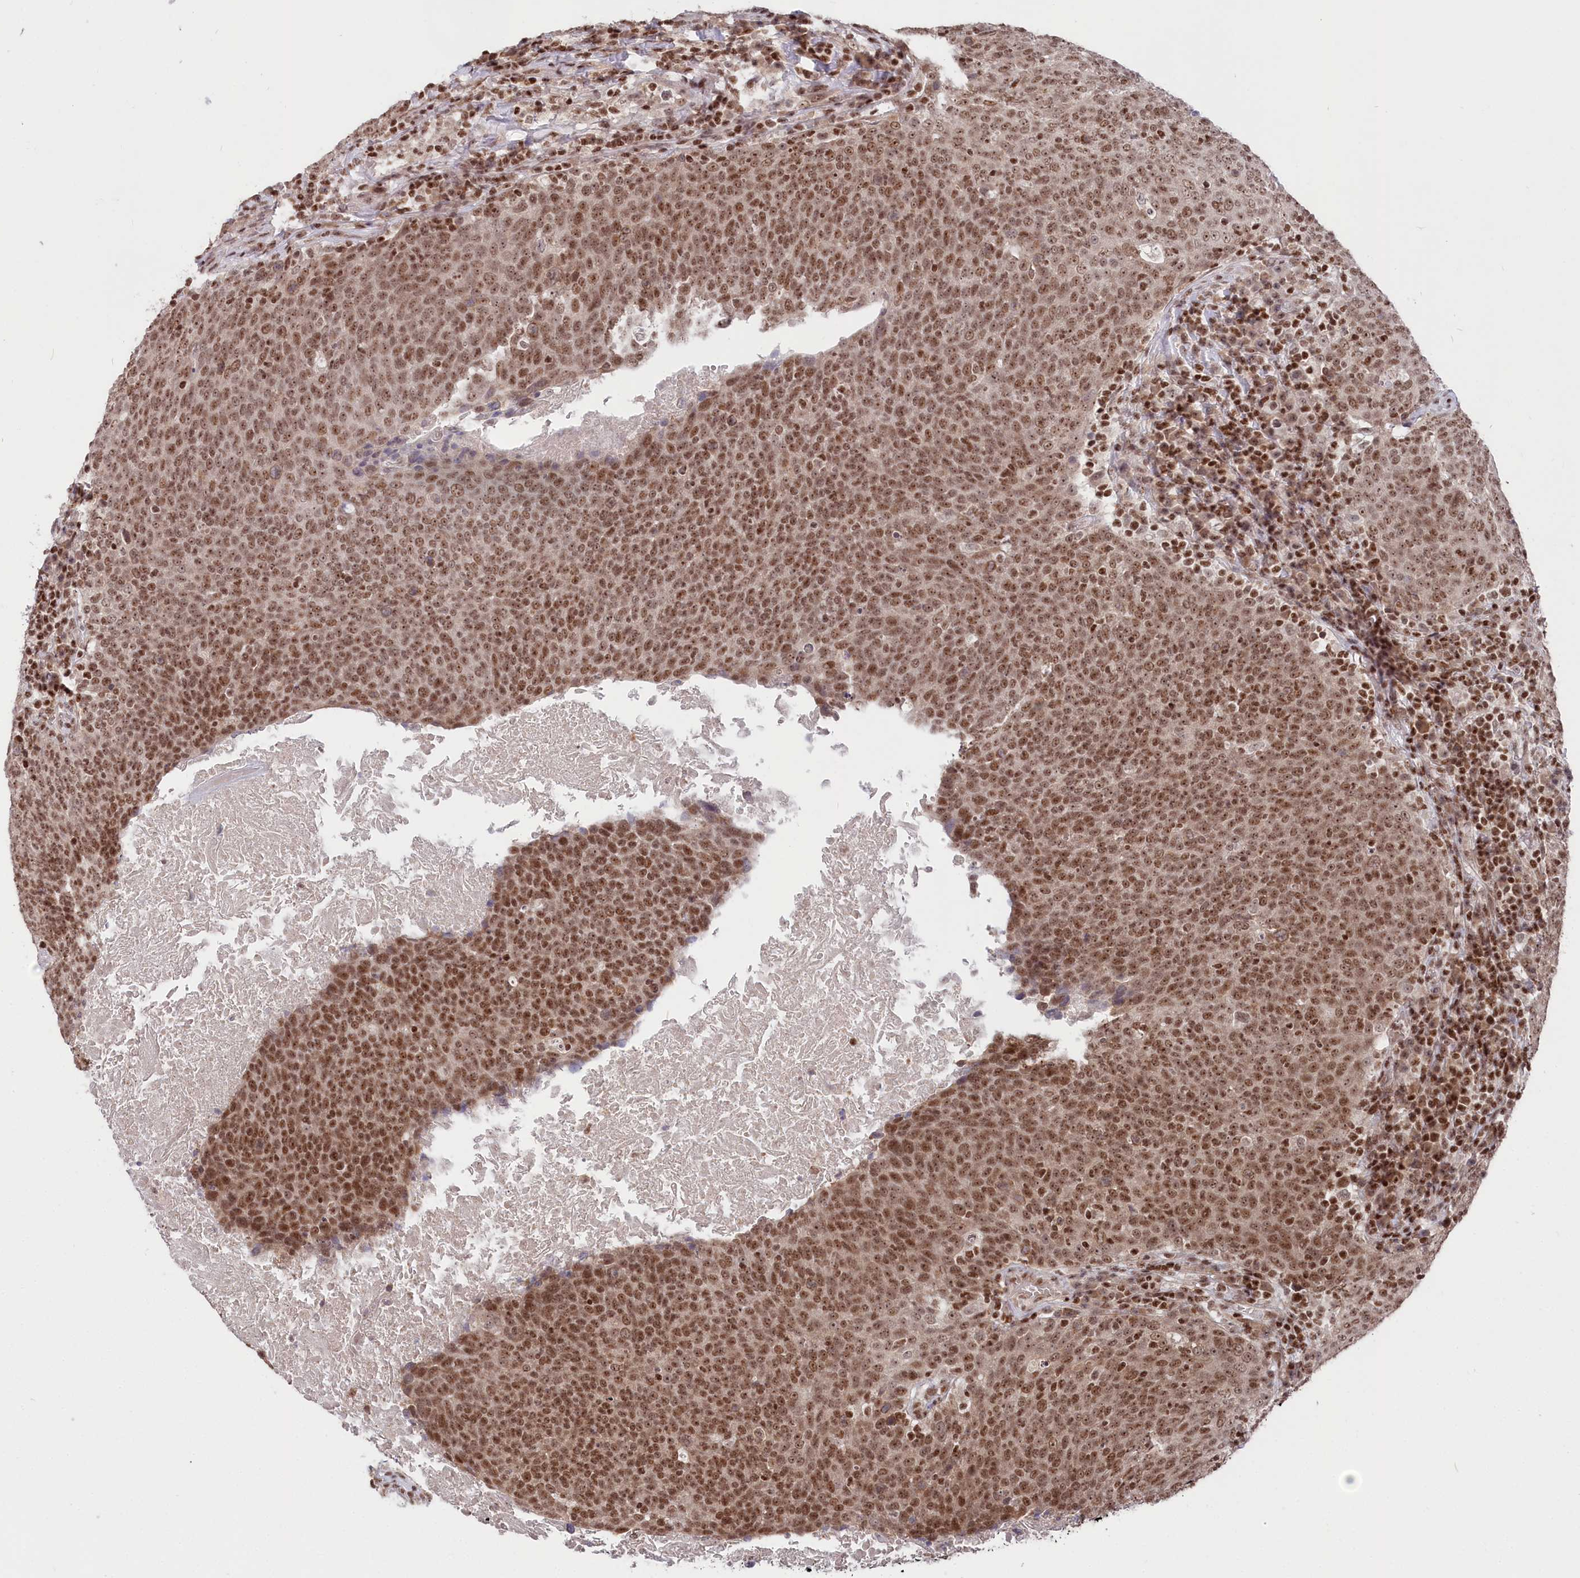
{"staining": {"intensity": "moderate", "quantity": ">75%", "location": "nuclear"}, "tissue": "head and neck cancer", "cell_type": "Tumor cells", "image_type": "cancer", "snomed": [{"axis": "morphology", "description": "Squamous cell carcinoma, NOS"}, {"axis": "morphology", "description": "Squamous cell carcinoma, metastatic, NOS"}, {"axis": "topography", "description": "Lymph node"}, {"axis": "topography", "description": "Head-Neck"}], "caption": "Immunohistochemistry (DAB (3,3'-diaminobenzidine)) staining of head and neck cancer shows moderate nuclear protein expression in about >75% of tumor cells.", "gene": "CGGBP1", "patient": {"sex": "male", "age": 62}}